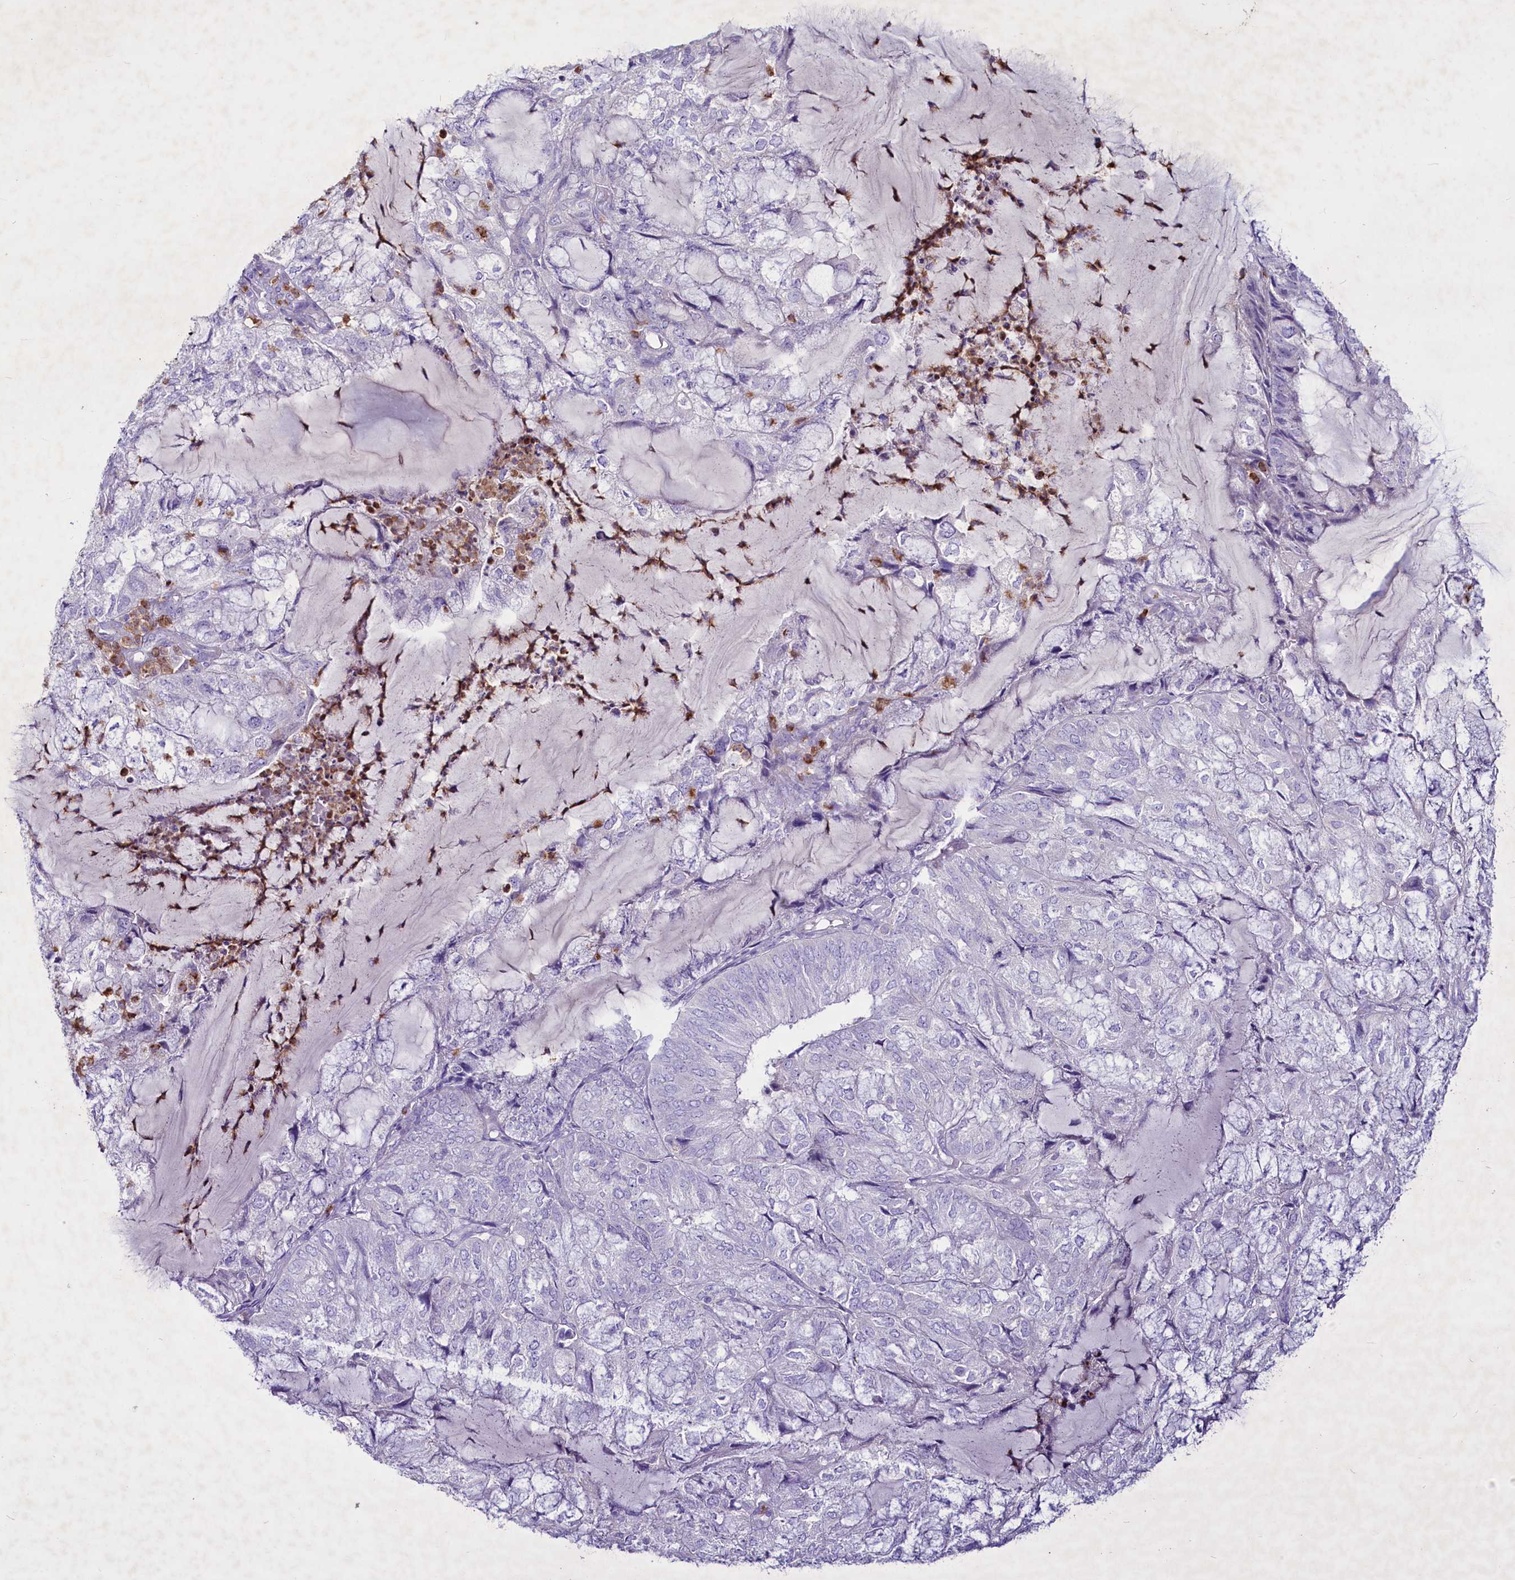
{"staining": {"intensity": "negative", "quantity": "none", "location": "none"}, "tissue": "endometrial cancer", "cell_type": "Tumor cells", "image_type": "cancer", "snomed": [{"axis": "morphology", "description": "Adenocarcinoma, NOS"}, {"axis": "topography", "description": "Endometrium"}], "caption": "This is a photomicrograph of immunohistochemistry (IHC) staining of adenocarcinoma (endometrial), which shows no expression in tumor cells.", "gene": "FAM209B", "patient": {"sex": "female", "age": 81}}